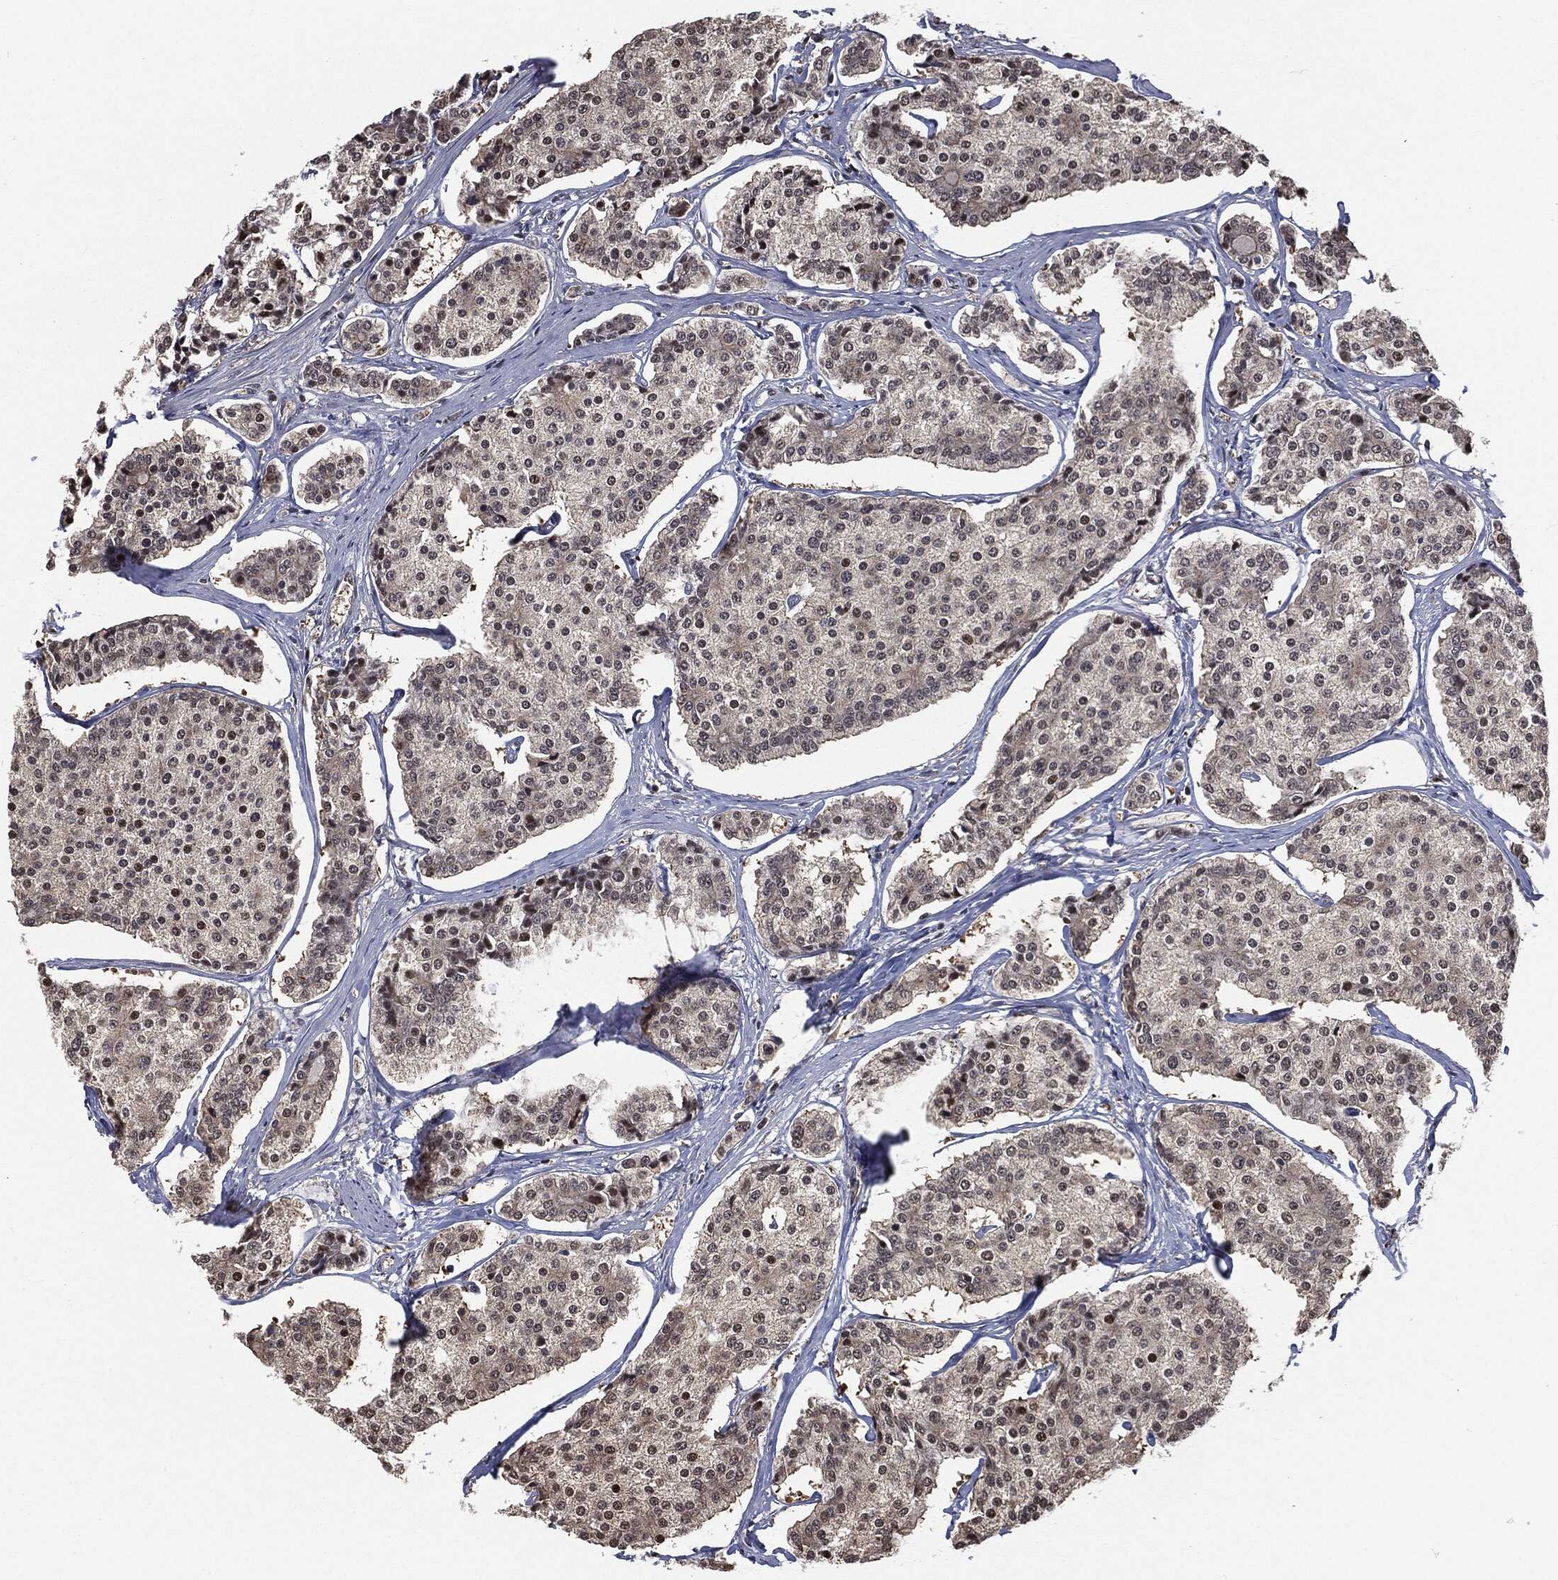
{"staining": {"intensity": "negative", "quantity": "none", "location": "none"}, "tissue": "carcinoid", "cell_type": "Tumor cells", "image_type": "cancer", "snomed": [{"axis": "morphology", "description": "Carcinoid, malignant, NOS"}, {"axis": "topography", "description": "Small intestine"}], "caption": "The histopathology image shows no staining of tumor cells in carcinoid.", "gene": "SHLD2", "patient": {"sex": "female", "age": 65}}